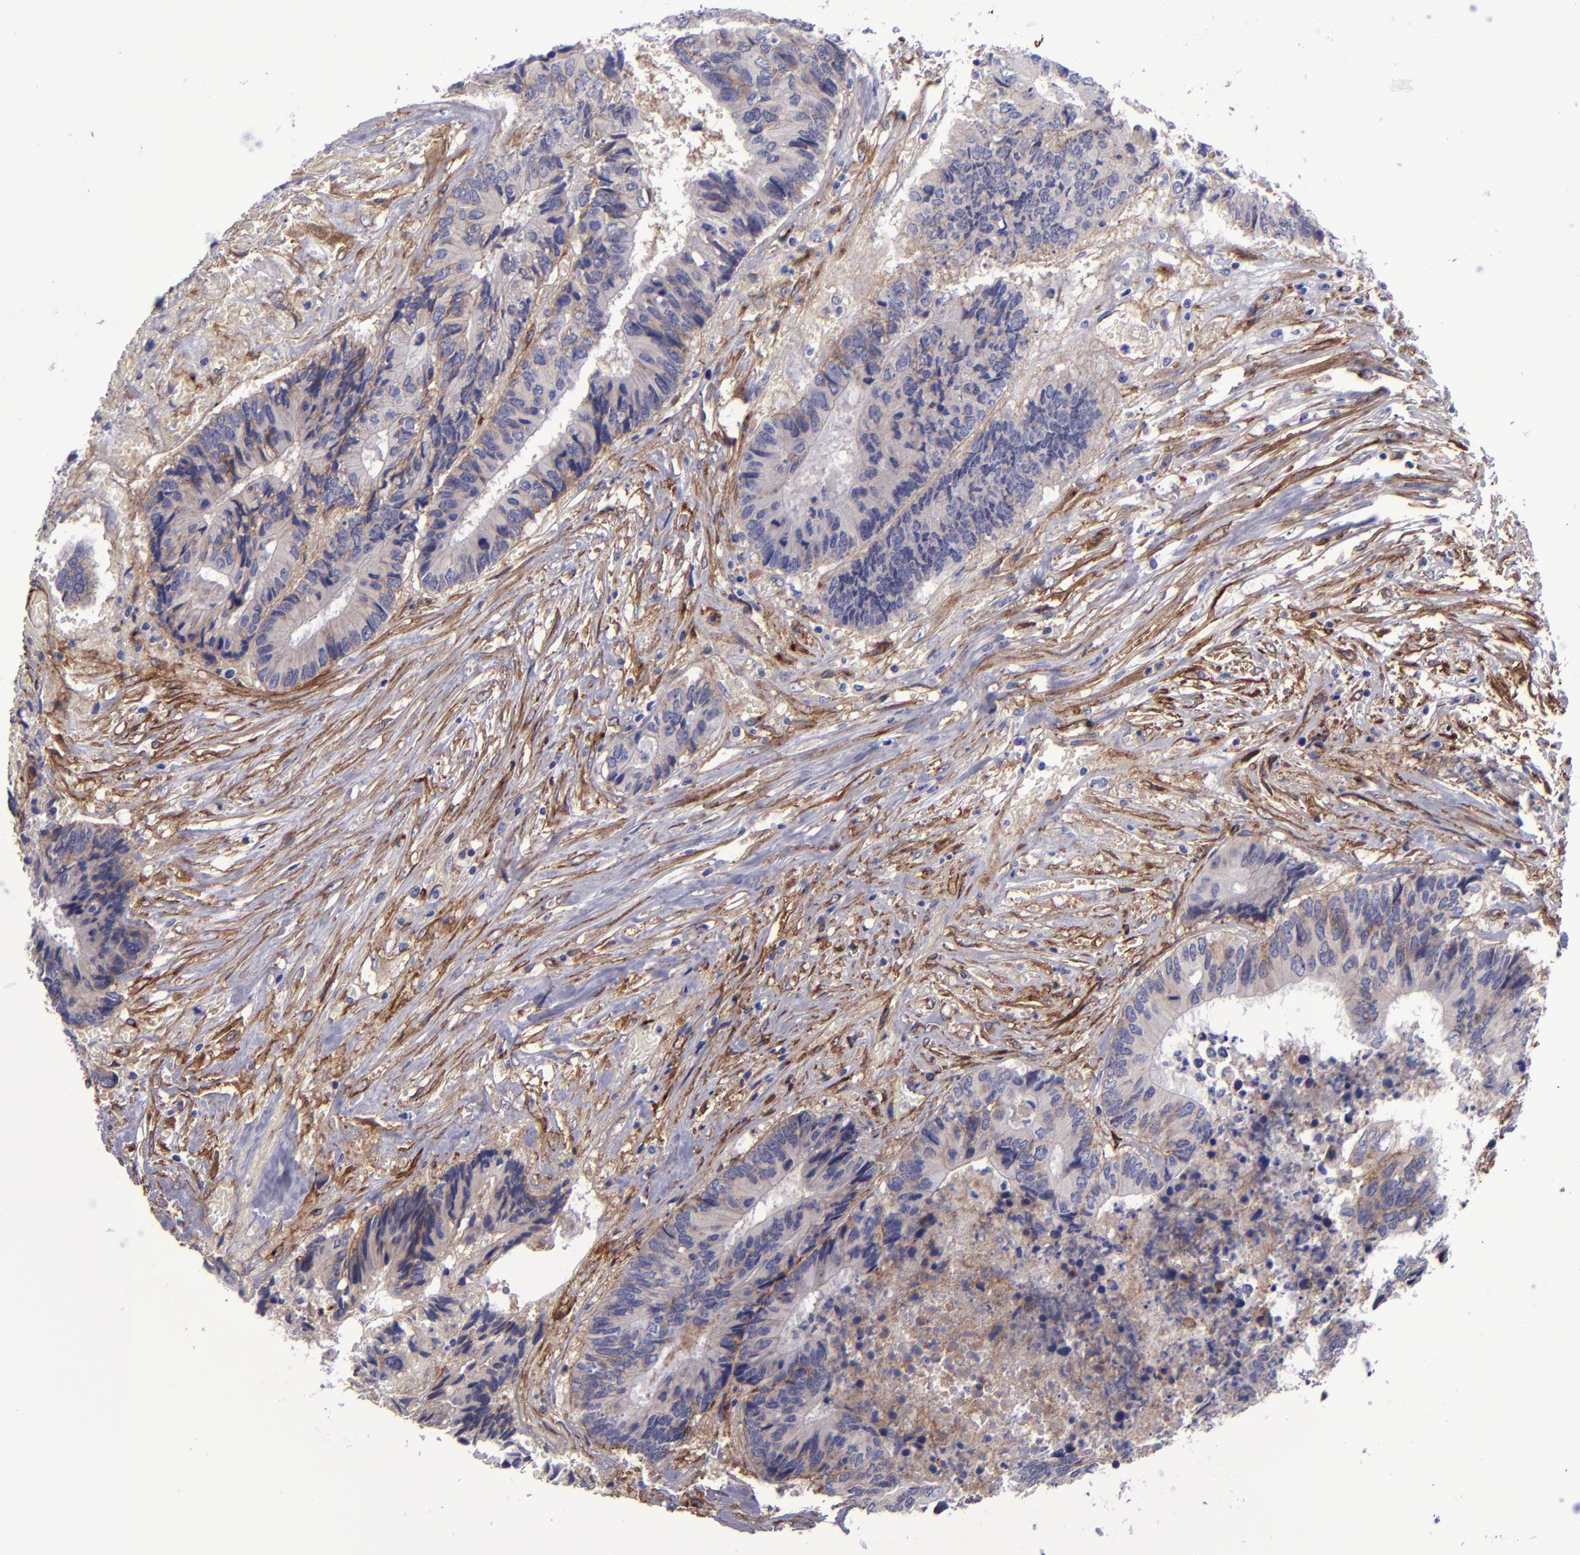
{"staining": {"intensity": "weak", "quantity": "25%-75%", "location": "cytoplasmic/membranous"}, "tissue": "colorectal cancer", "cell_type": "Tumor cells", "image_type": "cancer", "snomed": [{"axis": "morphology", "description": "Adenocarcinoma, NOS"}, {"axis": "topography", "description": "Rectum"}], "caption": "Colorectal cancer (adenocarcinoma) stained with immunohistochemistry exhibits weak cytoplasmic/membranous positivity in about 25%-75% of tumor cells.", "gene": "ITGAV", "patient": {"sex": "male", "age": 55}}